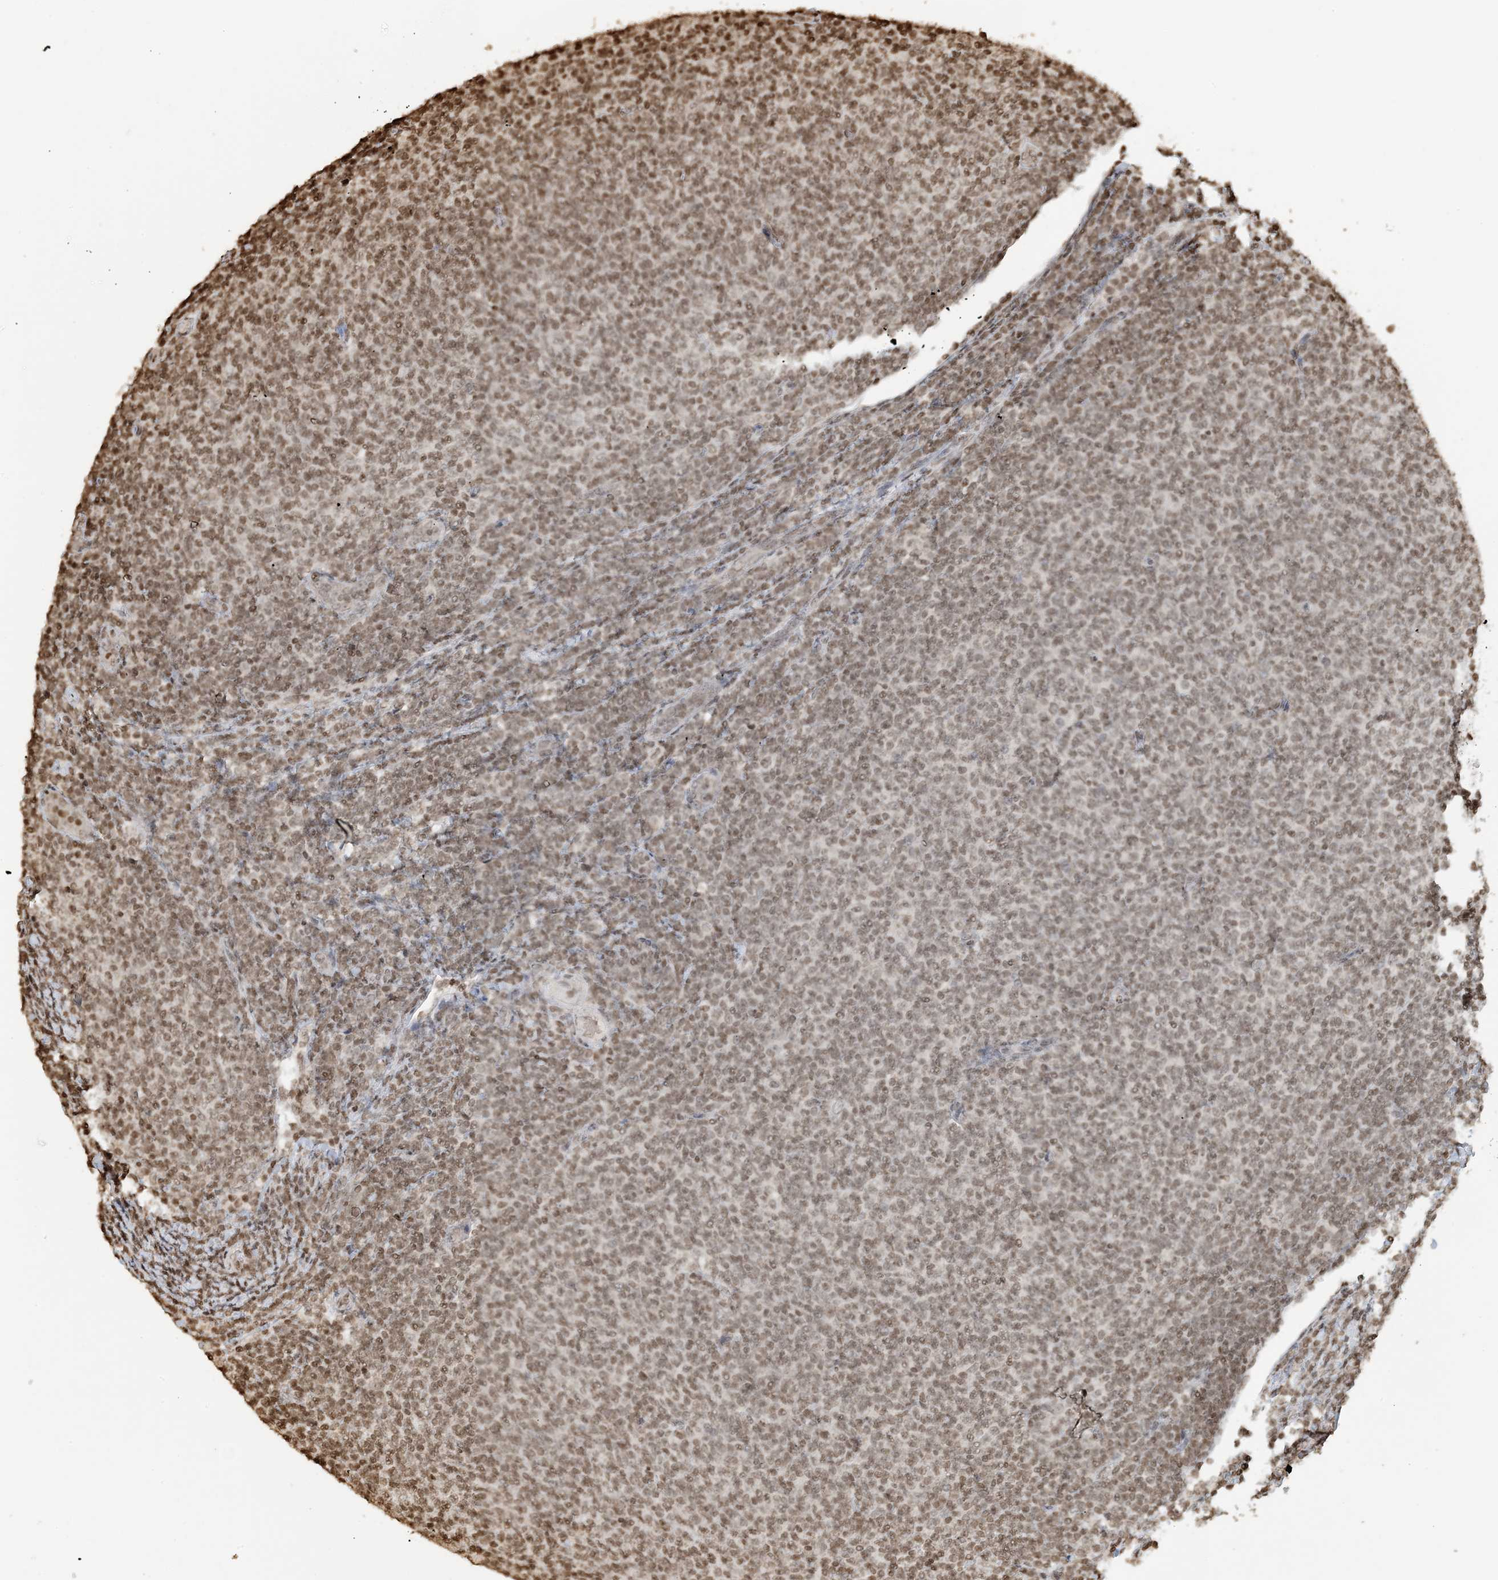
{"staining": {"intensity": "moderate", "quantity": ">75%", "location": "nuclear"}, "tissue": "lymphoma", "cell_type": "Tumor cells", "image_type": "cancer", "snomed": [{"axis": "morphology", "description": "Malignant lymphoma, non-Hodgkin's type, Low grade"}, {"axis": "topography", "description": "Lymph node"}], "caption": "Low-grade malignant lymphoma, non-Hodgkin's type tissue reveals moderate nuclear positivity in about >75% of tumor cells", "gene": "H3-3B", "patient": {"sex": "male", "age": 66}}